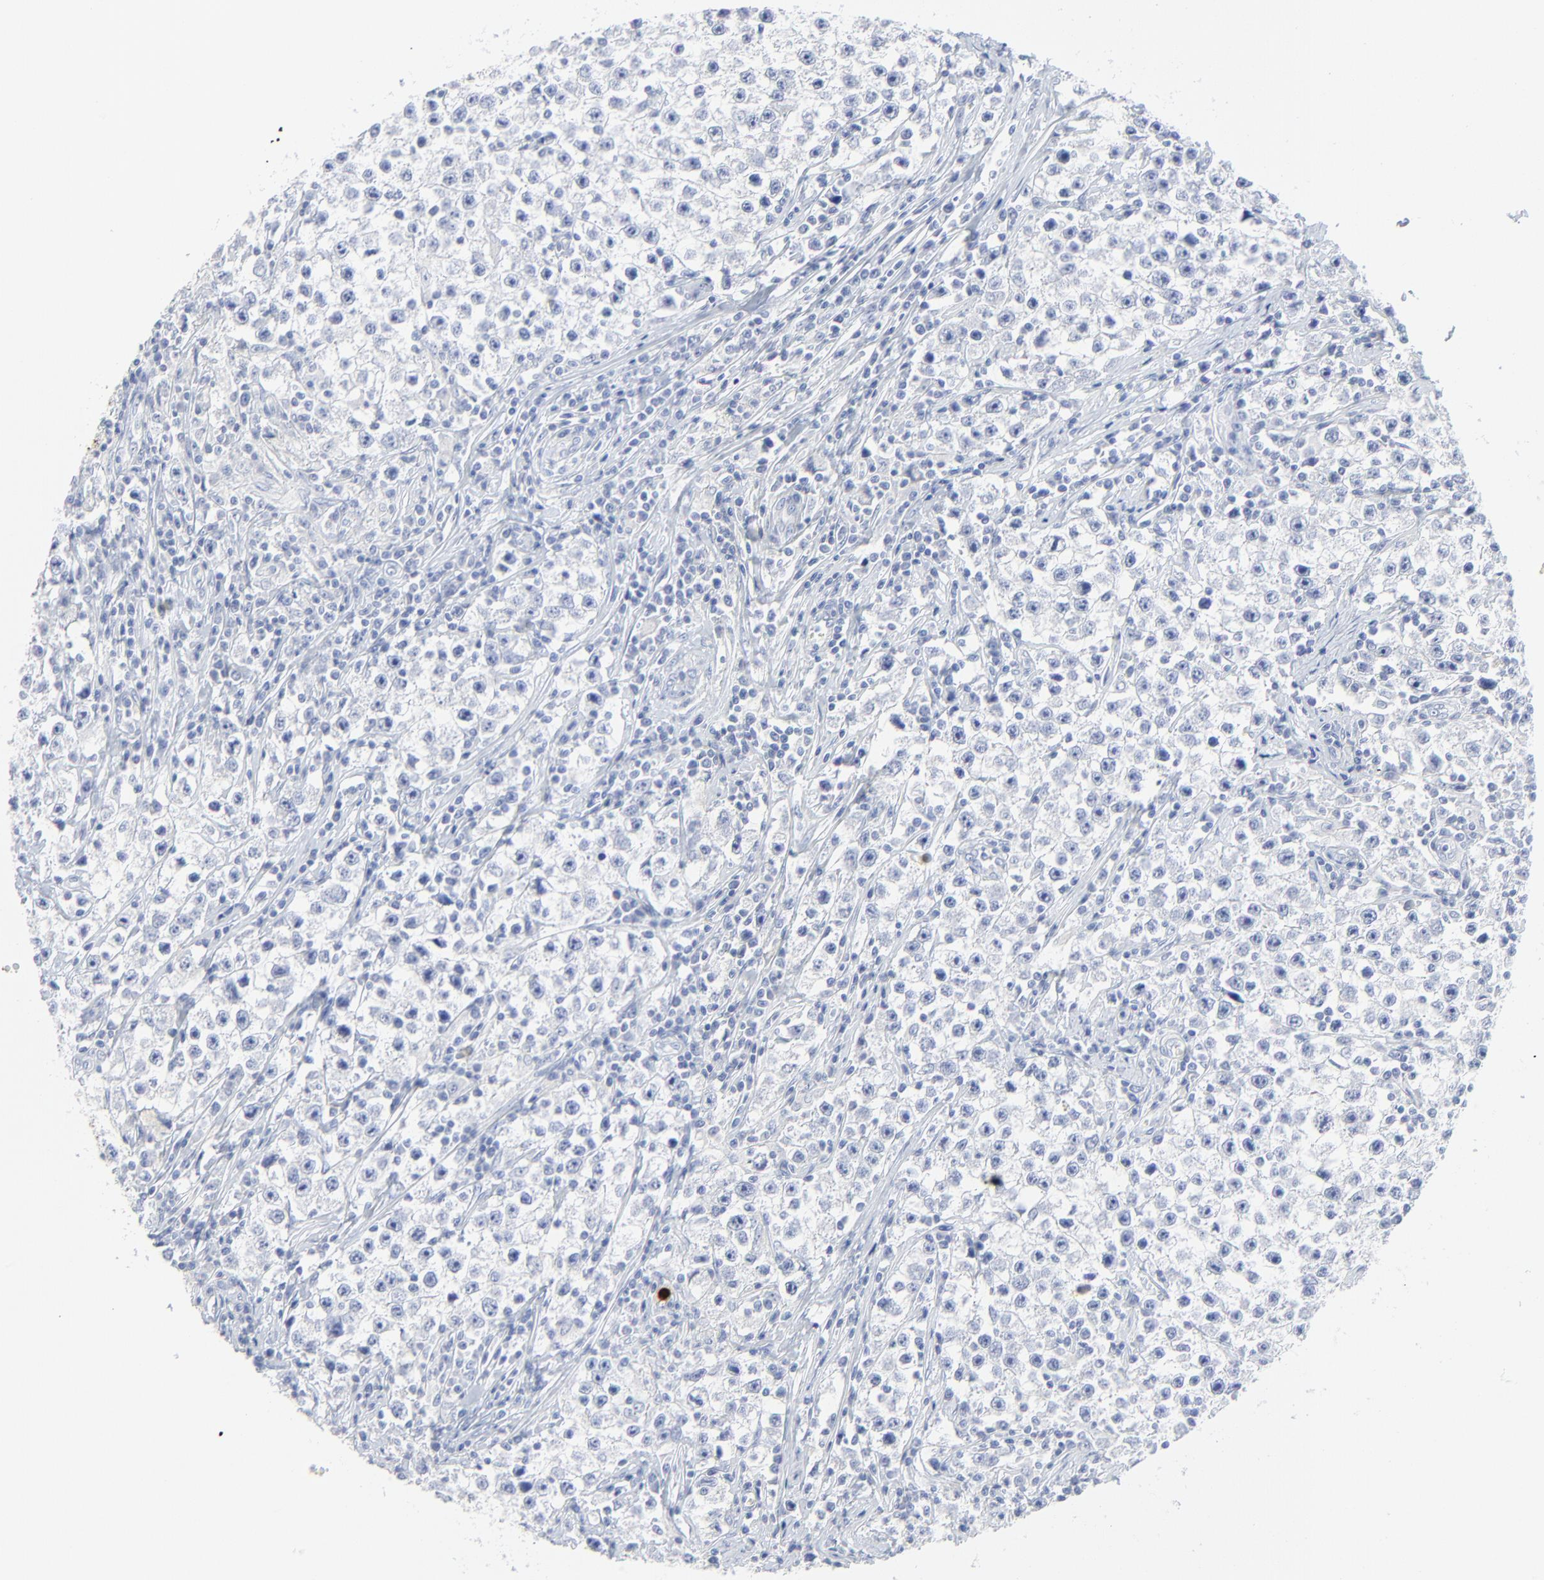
{"staining": {"intensity": "negative", "quantity": "none", "location": "none"}, "tissue": "testis cancer", "cell_type": "Tumor cells", "image_type": "cancer", "snomed": [{"axis": "morphology", "description": "Seminoma, NOS"}, {"axis": "topography", "description": "Testis"}], "caption": "Histopathology image shows no protein expression in tumor cells of seminoma (testis) tissue.", "gene": "LCN2", "patient": {"sex": "male", "age": 35}}